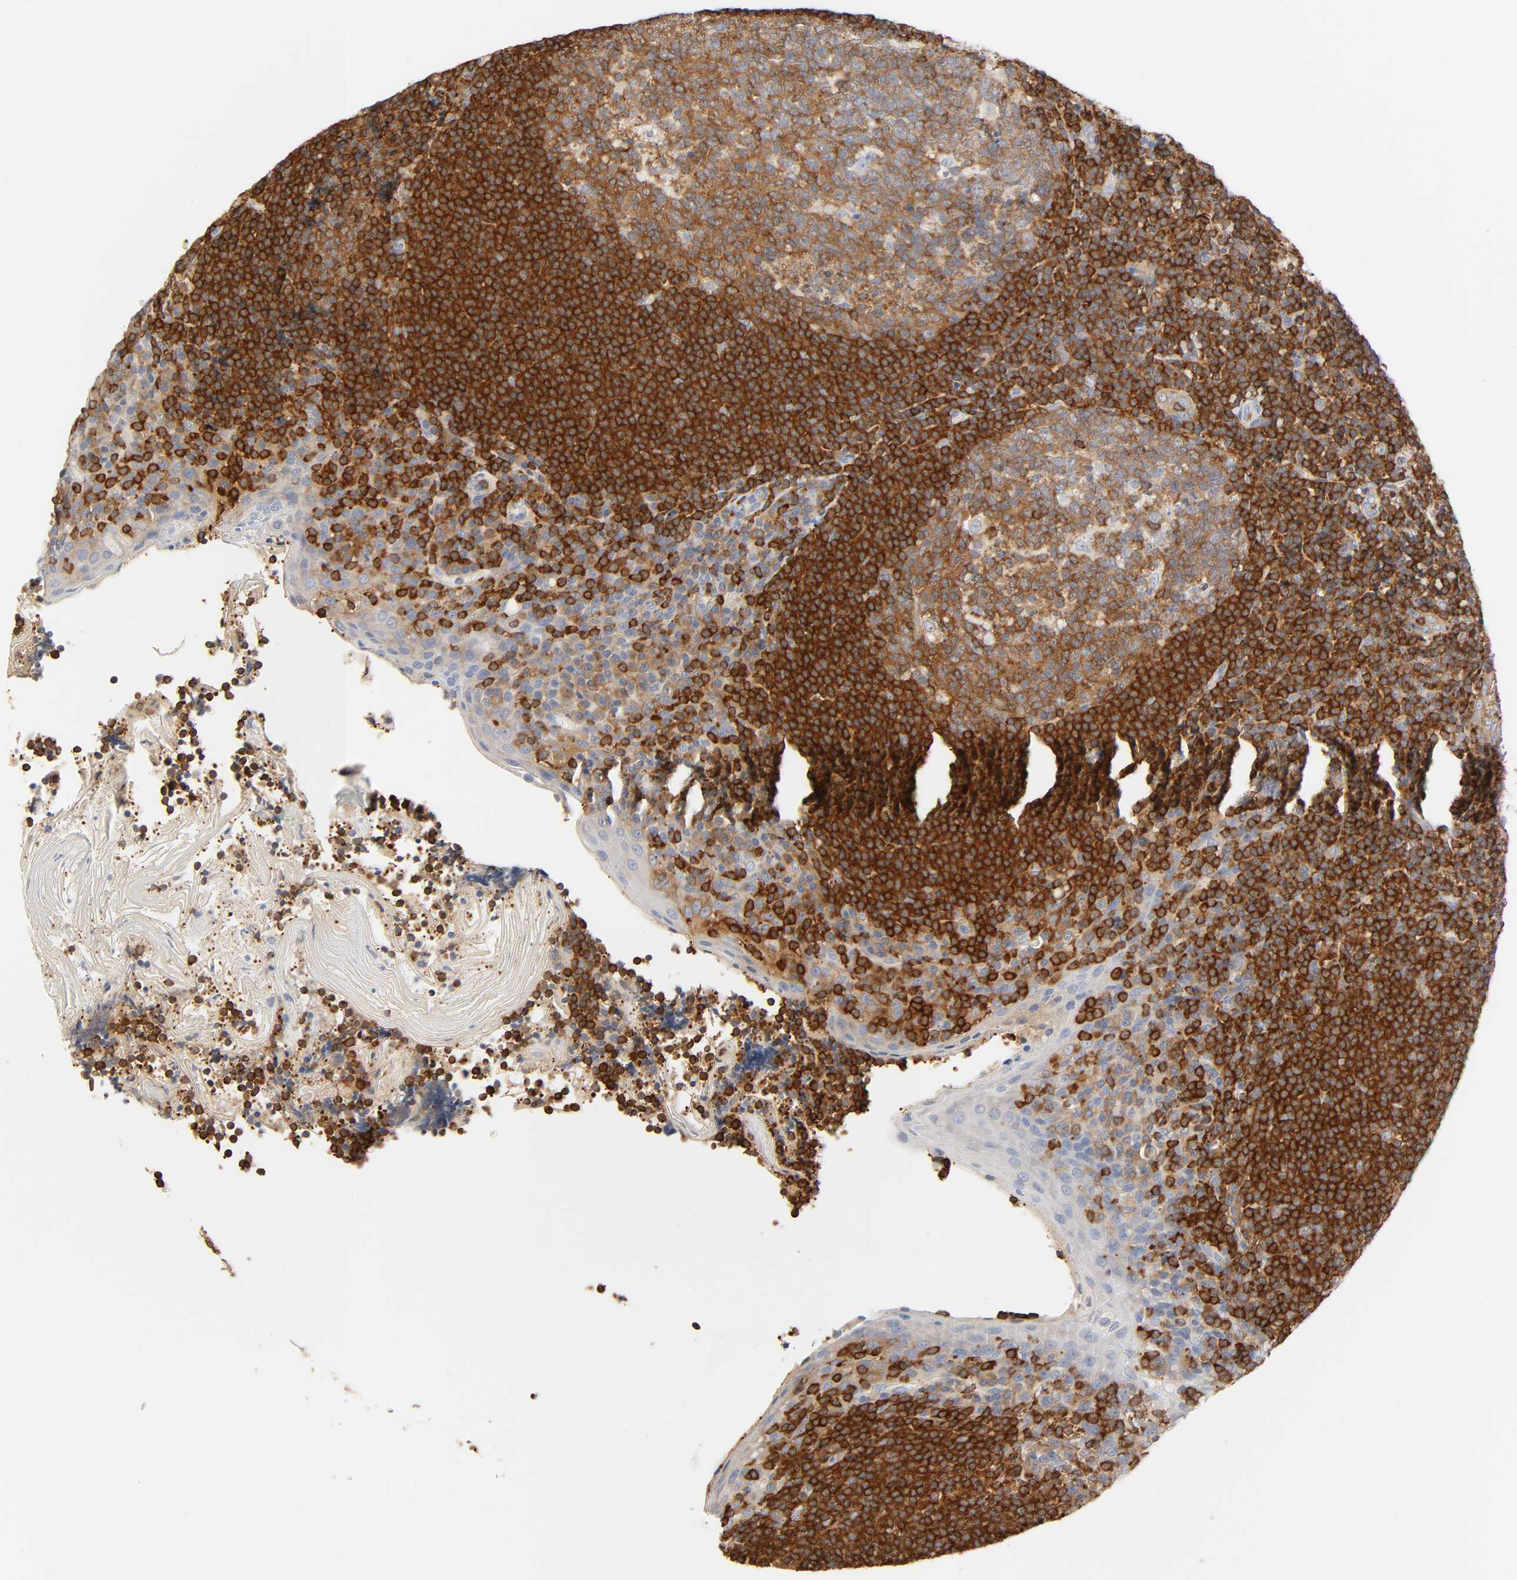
{"staining": {"intensity": "strong", "quantity": ">75%", "location": "cytoplasmic/membranous"}, "tissue": "tonsil", "cell_type": "Germinal center cells", "image_type": "normal", "snomed": [{"axis": "morphology", "description": "Normal tissue, NOS"}, {"axis": "topography", "description": "Tonsil"}], "caption": "High-power microscopy captured an IHC image of benign tonsil, revealing strong cytoplasmic/membranous positivity in about >75% of germinal center cells. (Stains: DAB in brown, nuclei in blue, Microscopy: brightfield microscopy at high magnification).", "gene": "BIN1", "patient": {"sex": "male", "age": 31}}